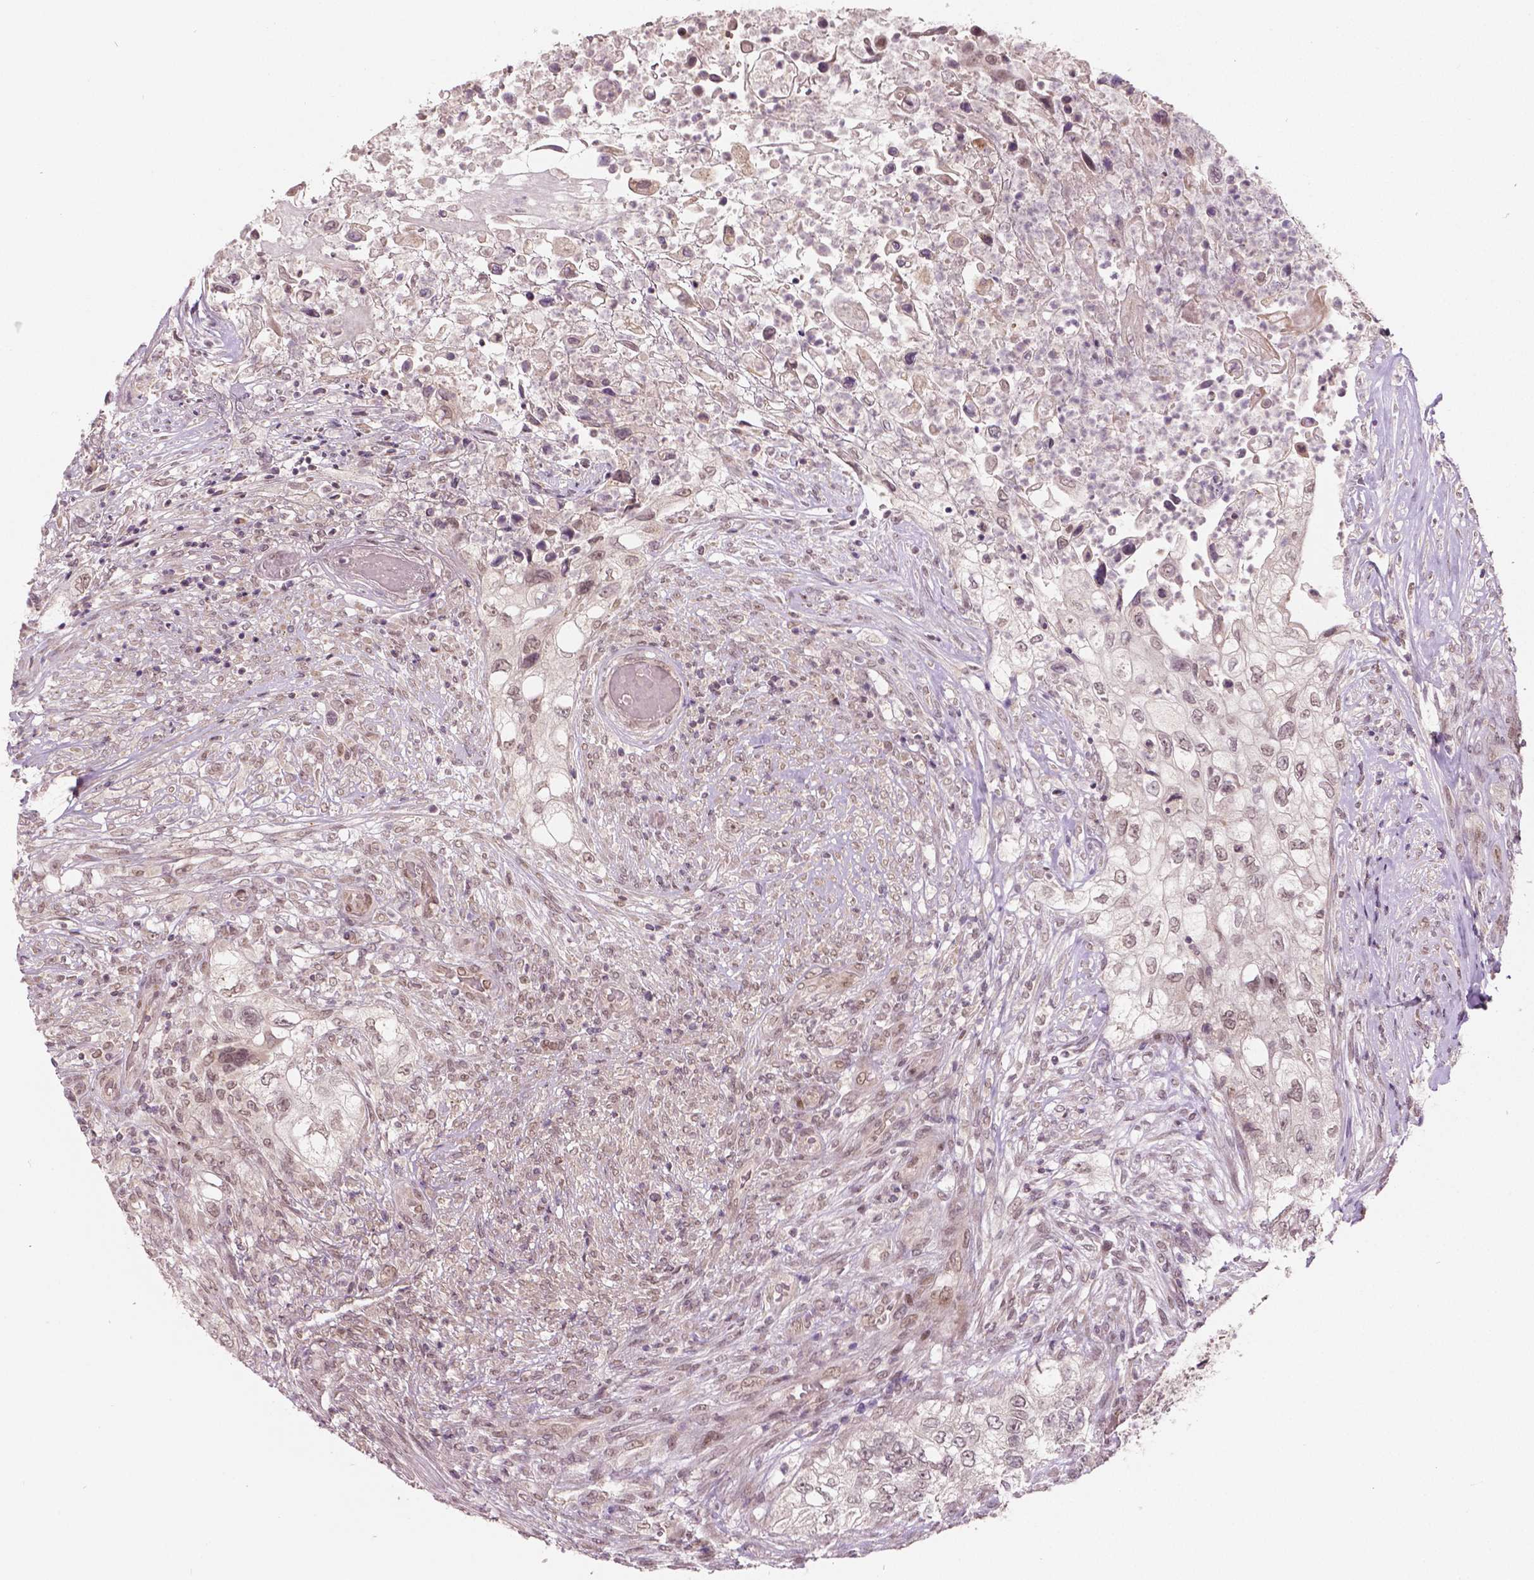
{"staining": {"intensity": "negative", "quantity": "none", "location": "none"}, "tissue": "urothelial cancer", "cell_type": "Tumor cells", "image_type": "cancer", "snomed": [{"axis": "morphology", "description": "Urothelial carcinoma, High grade"}, {"axis": "topography", "description": "Urinary bladder"}], "caption": "Immunohistochemistry (IHC) image of urothelial carcinoma (high-grade) stained for a protein (brown), which shows no staining in tumor cells.", "gene": "HMBOX1", "patient": {"sex": "female", "age": 60}}